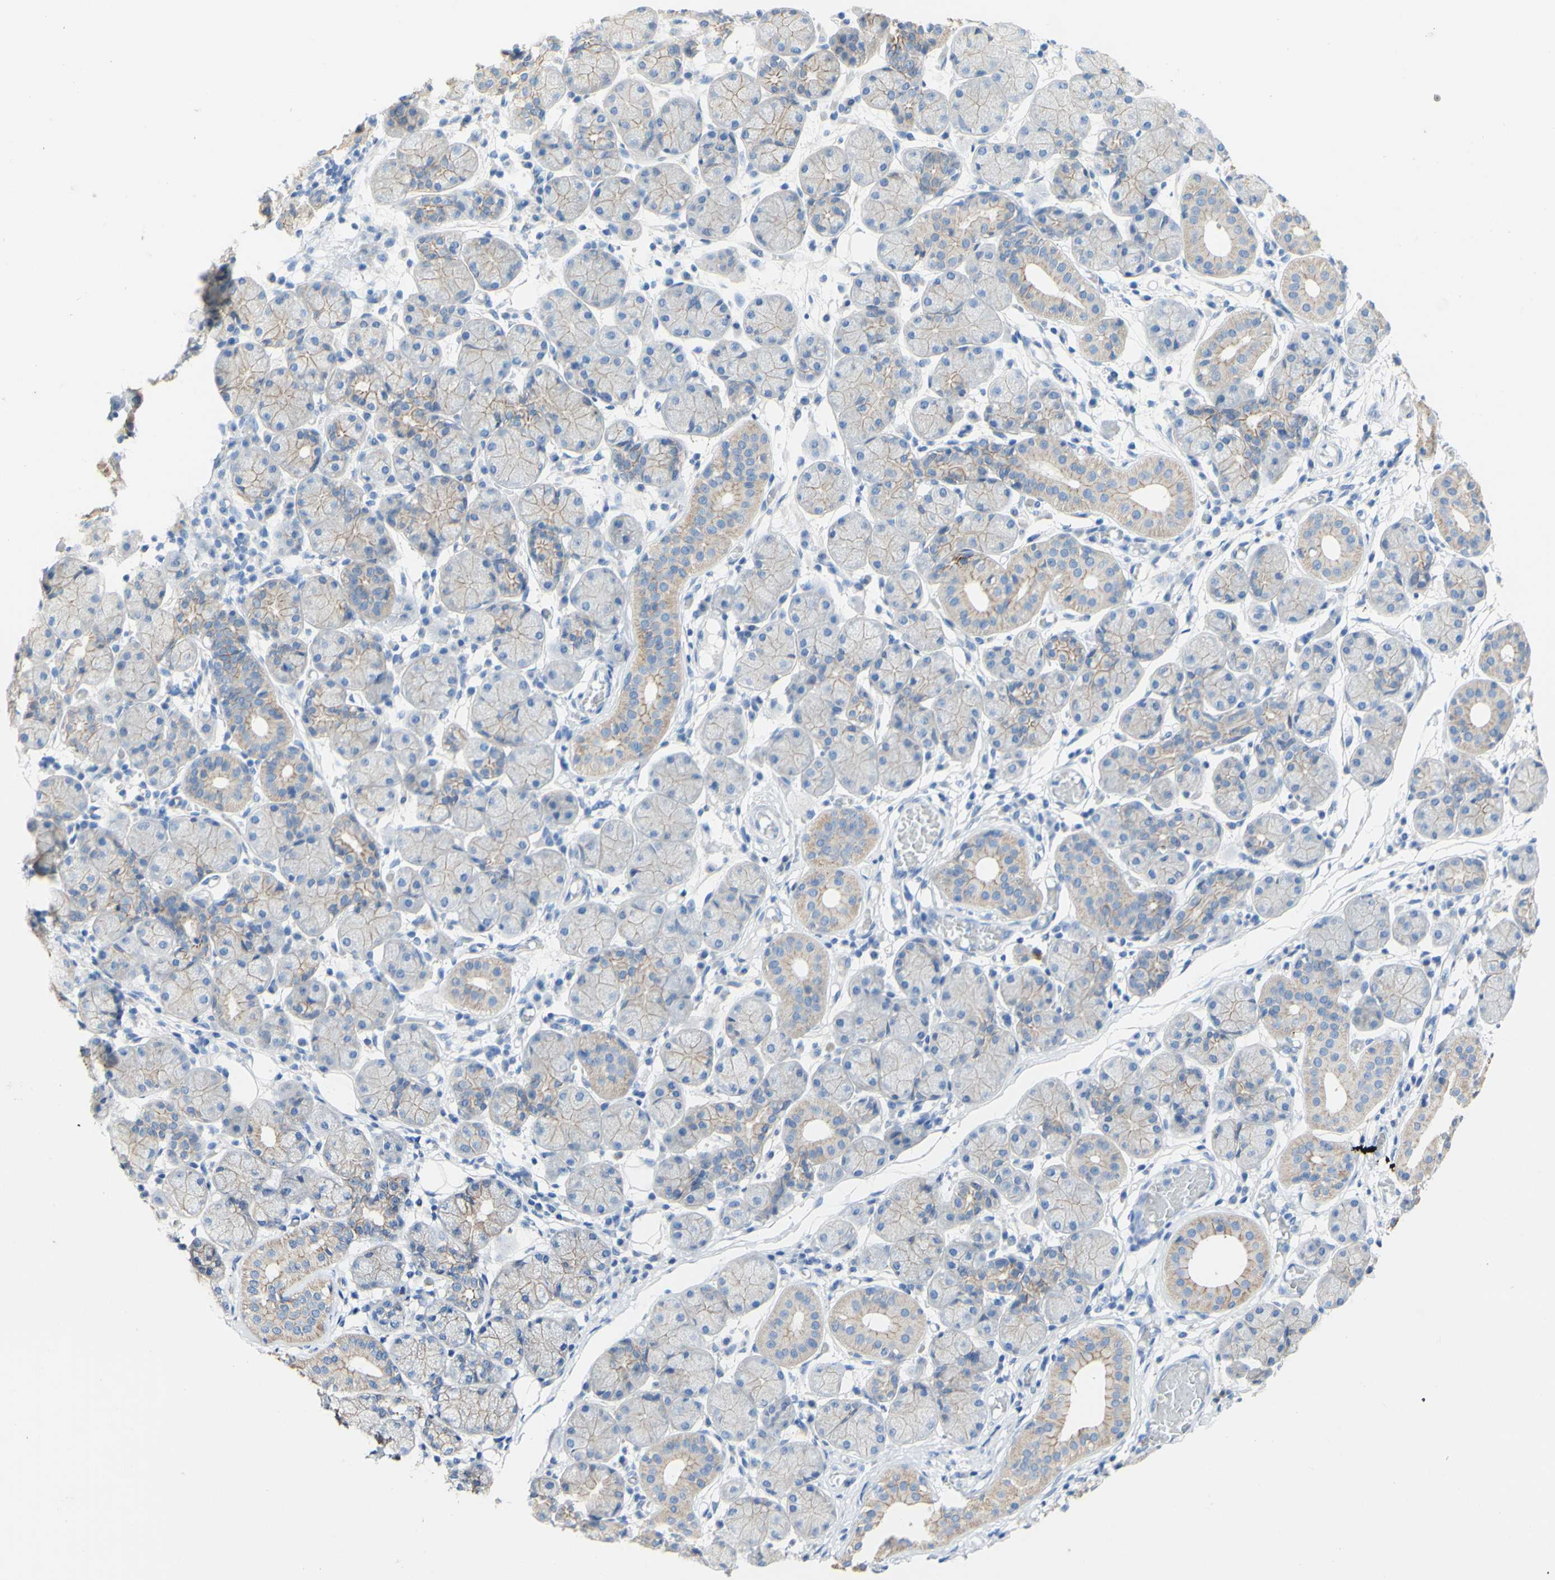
{"staining": {"intensity": "moderate", "quantity": "25%-75%", "location": "cytoplasmic/membranous"}, "tissue": "salivary gland", "cell_type": "Glandular cells", "image_type": "normal", "snomed": [{"axis": "morphology", "description": "Normal tissue, NOS"}, {"axis": "topography", "description": "Salivary gland"}], "caption": "IHC (DAB (3,3'-diaminobenzidine)) staining of normal salivary gland shows moderate cytoplasmic/membranous protein positivity in about 25%-75% of glandular cells. The staining was performed using DAB (3,3'-diaminobenzidine) to visualize the protein expression in brown, while the nuclei were stained in blue with hematoxylin (Magnification: 20x).", "gene": "DSC2", "patient": {"sex": "female", "age": 24}}